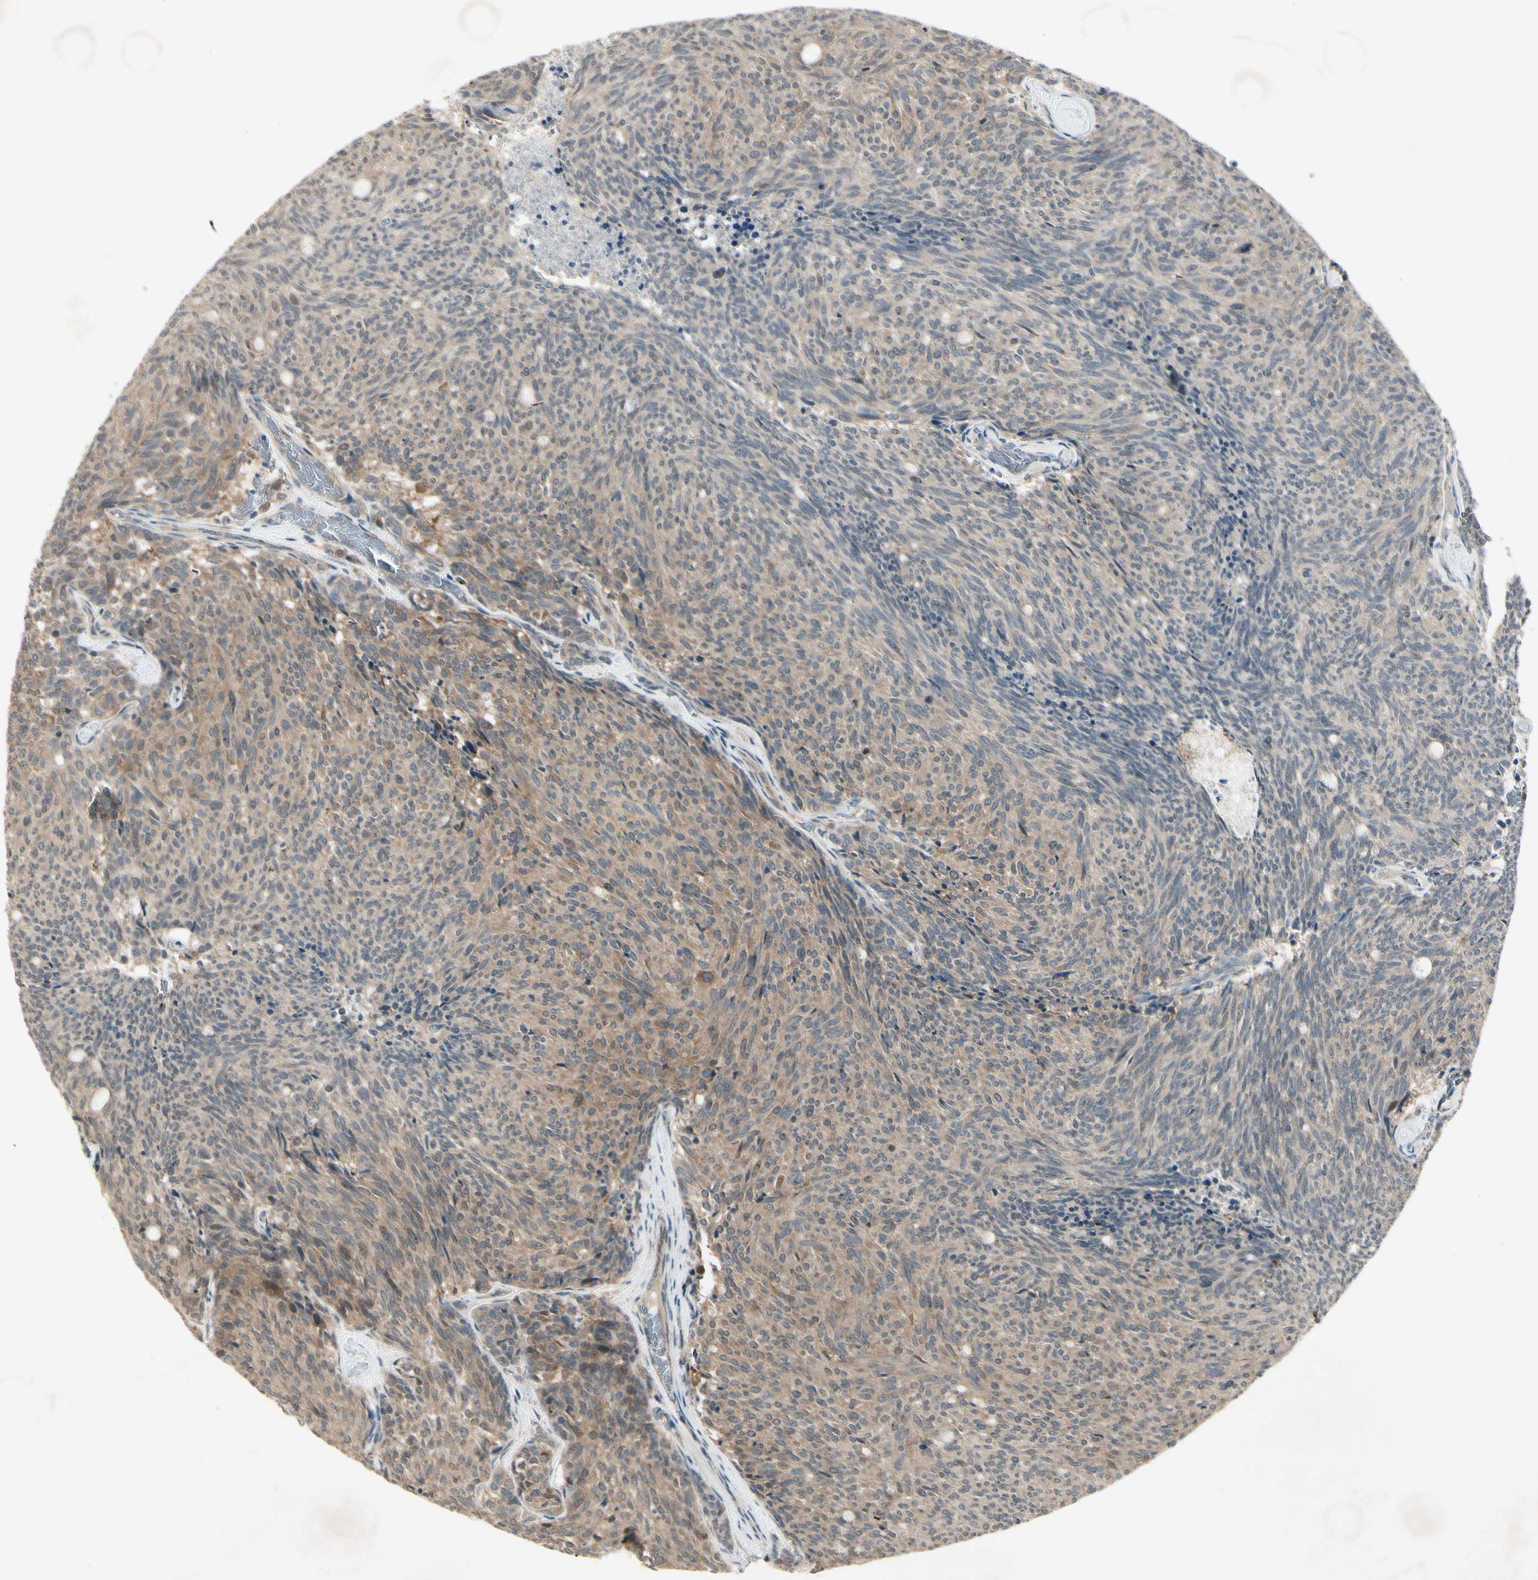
{"staining": {"intensity": "weak", "quantity": ">75%", "location": "cytoplasmic/membranous"}, "tissue": "carcinoid", "cell_type": "Tumor cells", "image_type": "cancer", "snomed": [{"axis": "morphology", "description": "Carcinoid, malignant, NOS"}, {"axis": "topography", "description": "Pancreas"}], "caption": "Carcinoid (malignant) stained with DAB (3,3'-diaminobenzidine) IHC exhibits low levels of weak cytoplasmic/membranous staining in about >75% of tumor cells.", "gene": "FHDC1", "patient": {"sex": "female", "age": 54}}